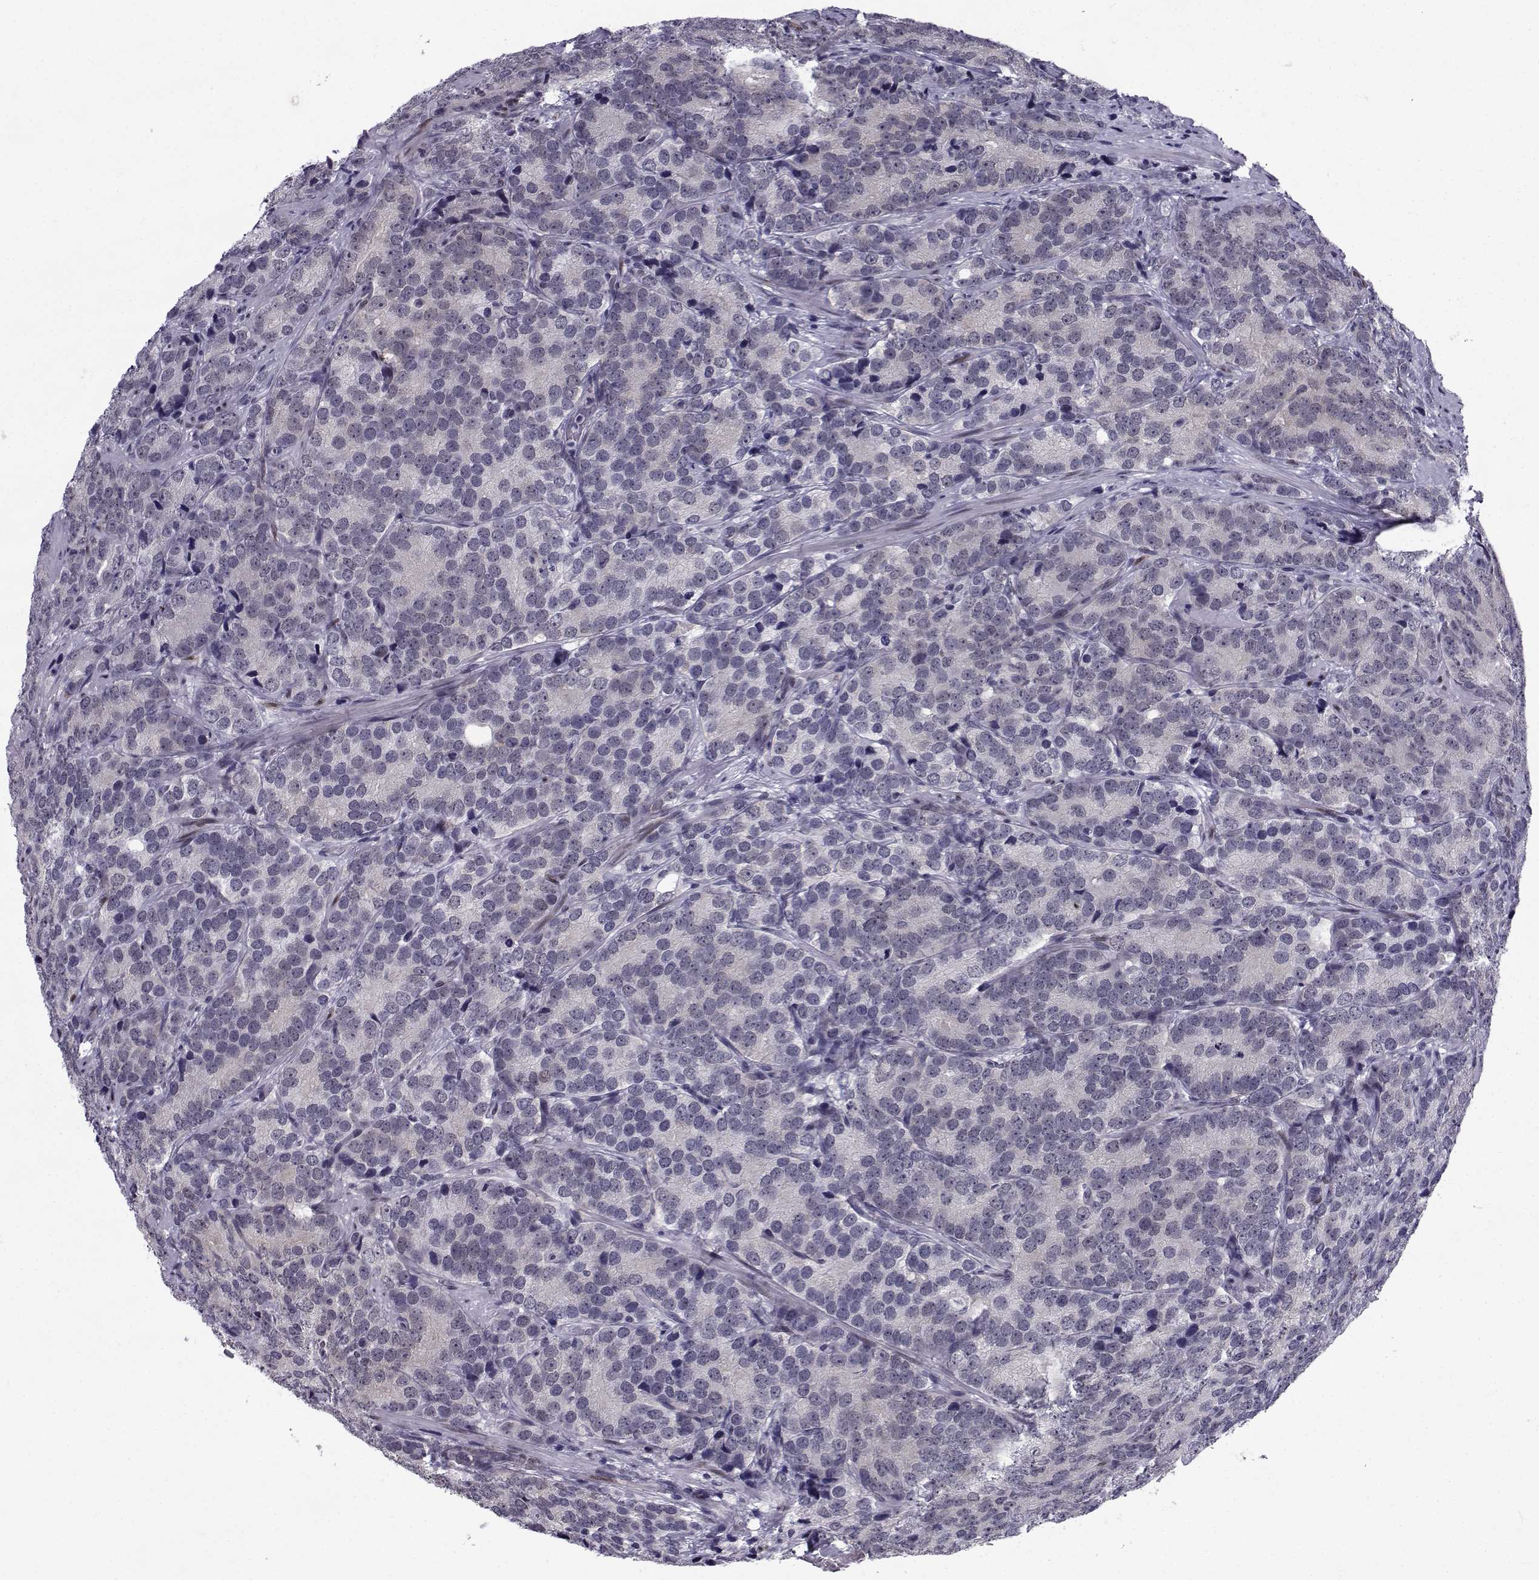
{"staining": {"intensity": "negative", "quantity": "none", "location": "none"}, "tissue": "prostate cancer", "cell_type": "Tumor cells", "image_type": "cancer", "snomed": [{"axis": "morphology", "description": "Adenocarcinoma, NOS"}, {"axis": "topography", "description": "Prostate"}], "caption": "Immunohistochemistry (IHC) micrograph of neoplastic tissue: prostate cancer (adenocarcinoma) stained with DAB (3,3'-diaminobenzidine) demonstrates no significant protein staining in tumor cells.", "gene": "RBM24", "patient": {"sex": "male", "age": 71}}